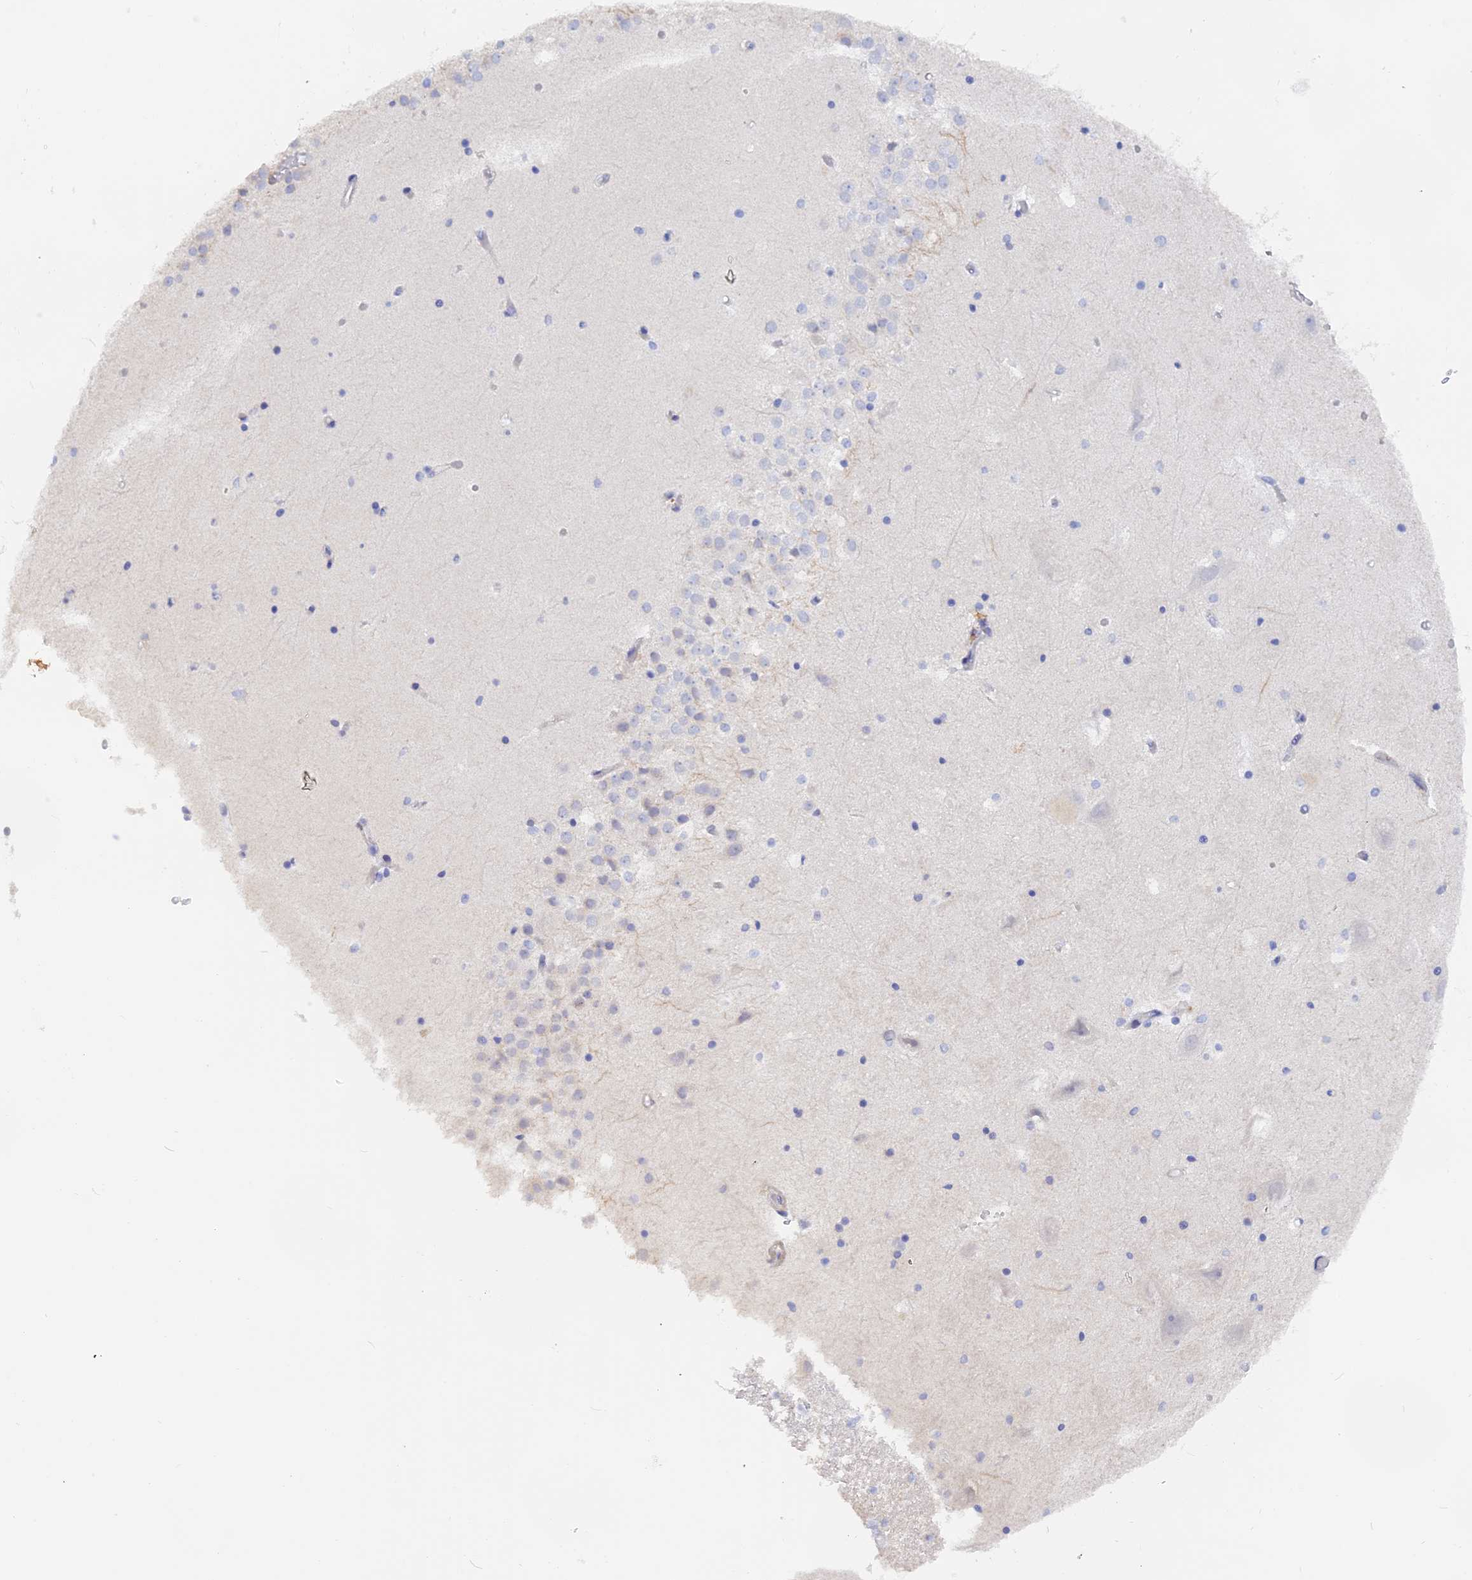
{"staining": {"intensity": "negative", "quantity": "none", "location": "none"}, "tissue": "hippocampus", "cell_type": "Glial cells", "image_type": "normal", "snomed": [{"axis": "morphology", "description": "Normal tissue, NOS"}, {"axis": "topography", "description": "Hippocampus"}], "caption": "This is a image of immunohistochemistry (IHC) staining of benign hippocampus, which shows no expression in glial cells.", "gene": "GLB1L", "patient": {"sex": "female", "age": 52}}